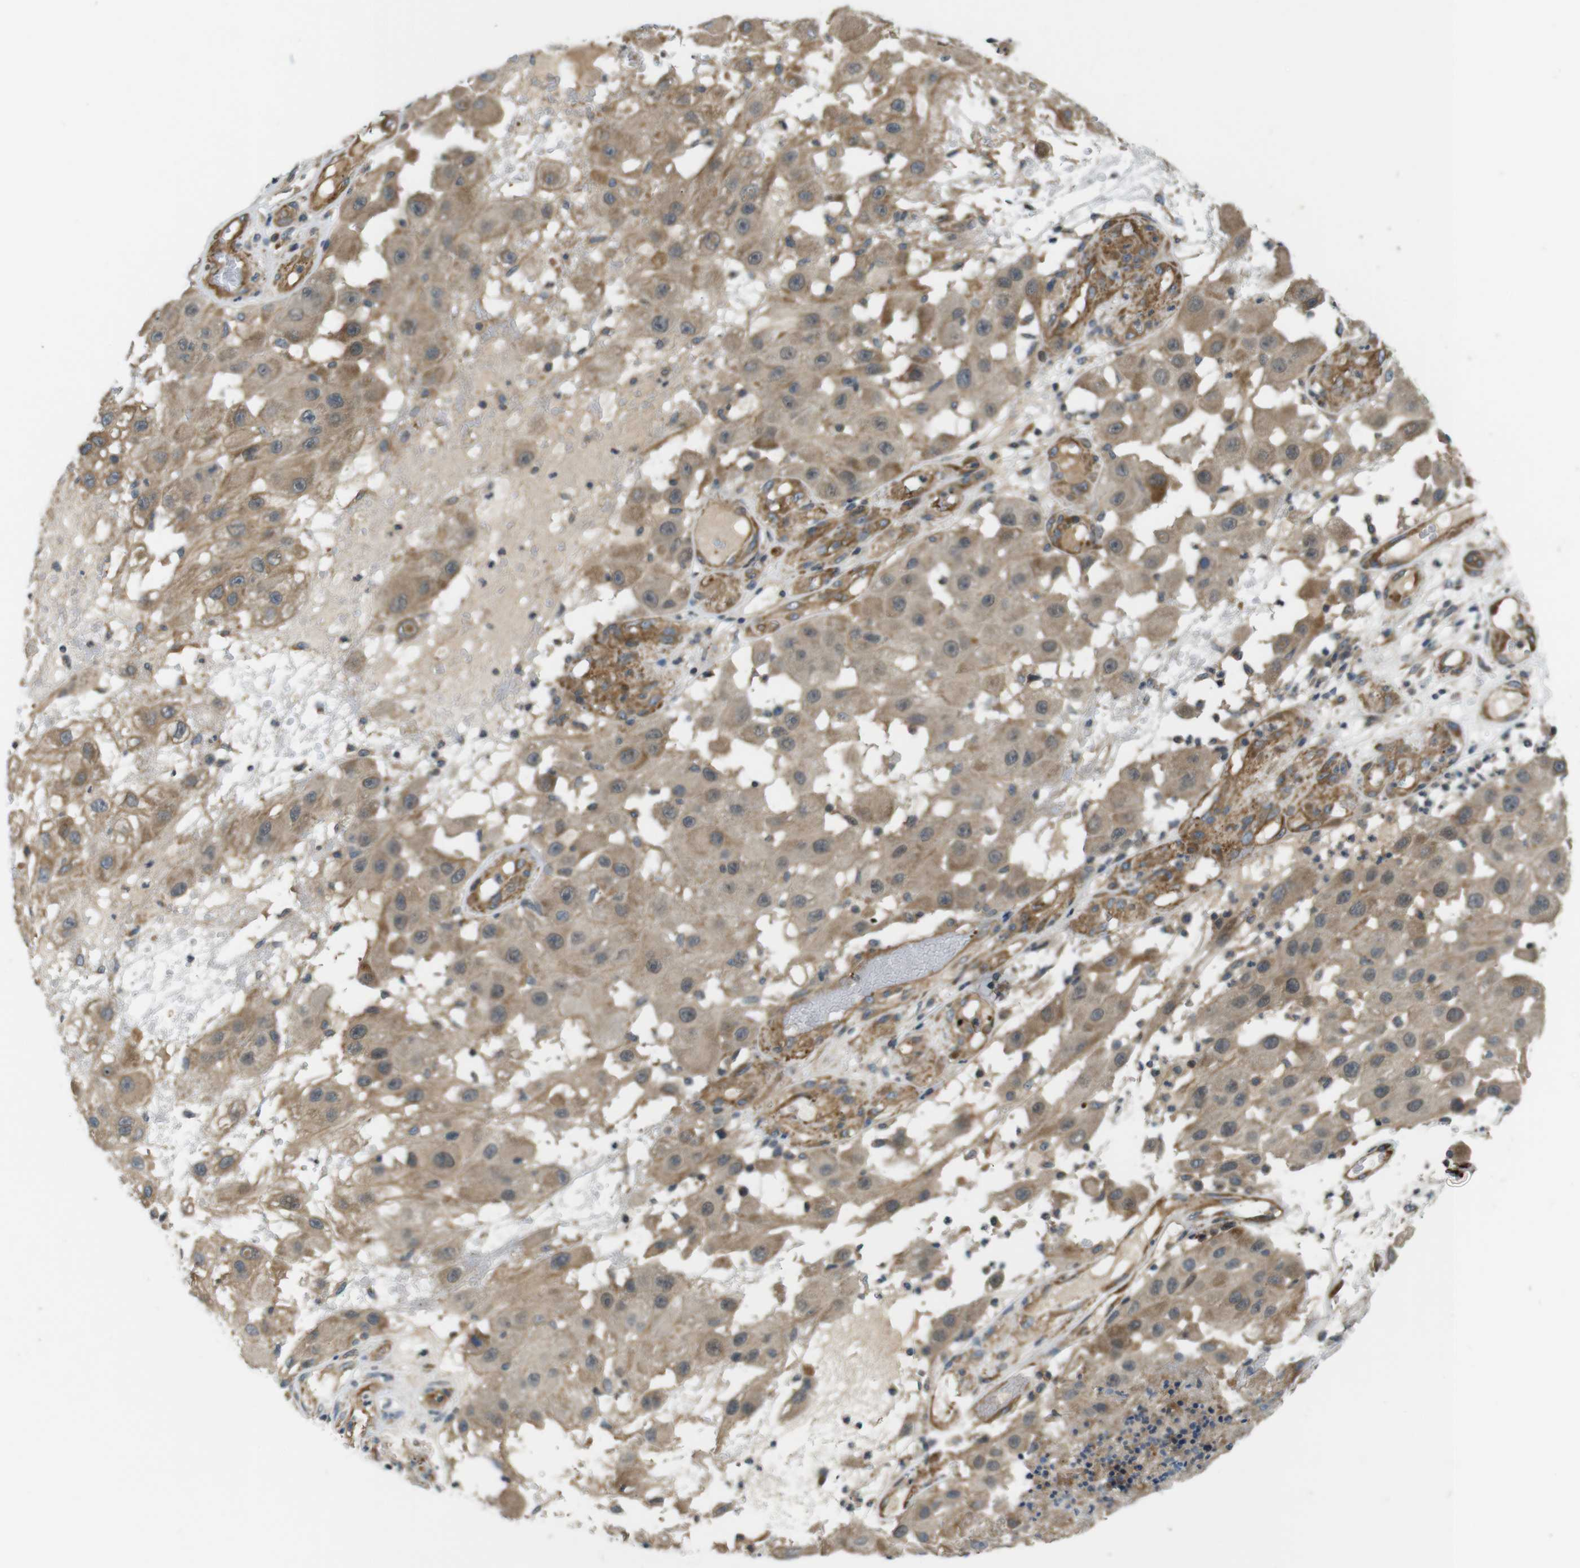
{"staining": {"intensity": "moderate", "quantity": ">75%", "location": "cytoplasmic/membranous"}, "tissue": "melanoma", "cell_type": "Tumor cells", "image_type": "cancer", "snomed": [{"axis": "morphology", "description": "Malignant melanoma, NOS"}, {"axis": "topography", "description": "Skin"}], "caption": "Melanoma stained for a protein (brown) reveals moderate cytoplasmic/membranous positive positivity in about >75% of tumor cells.", "gene": "TSC1", "patient": {"sex": "female", "age": 81}}